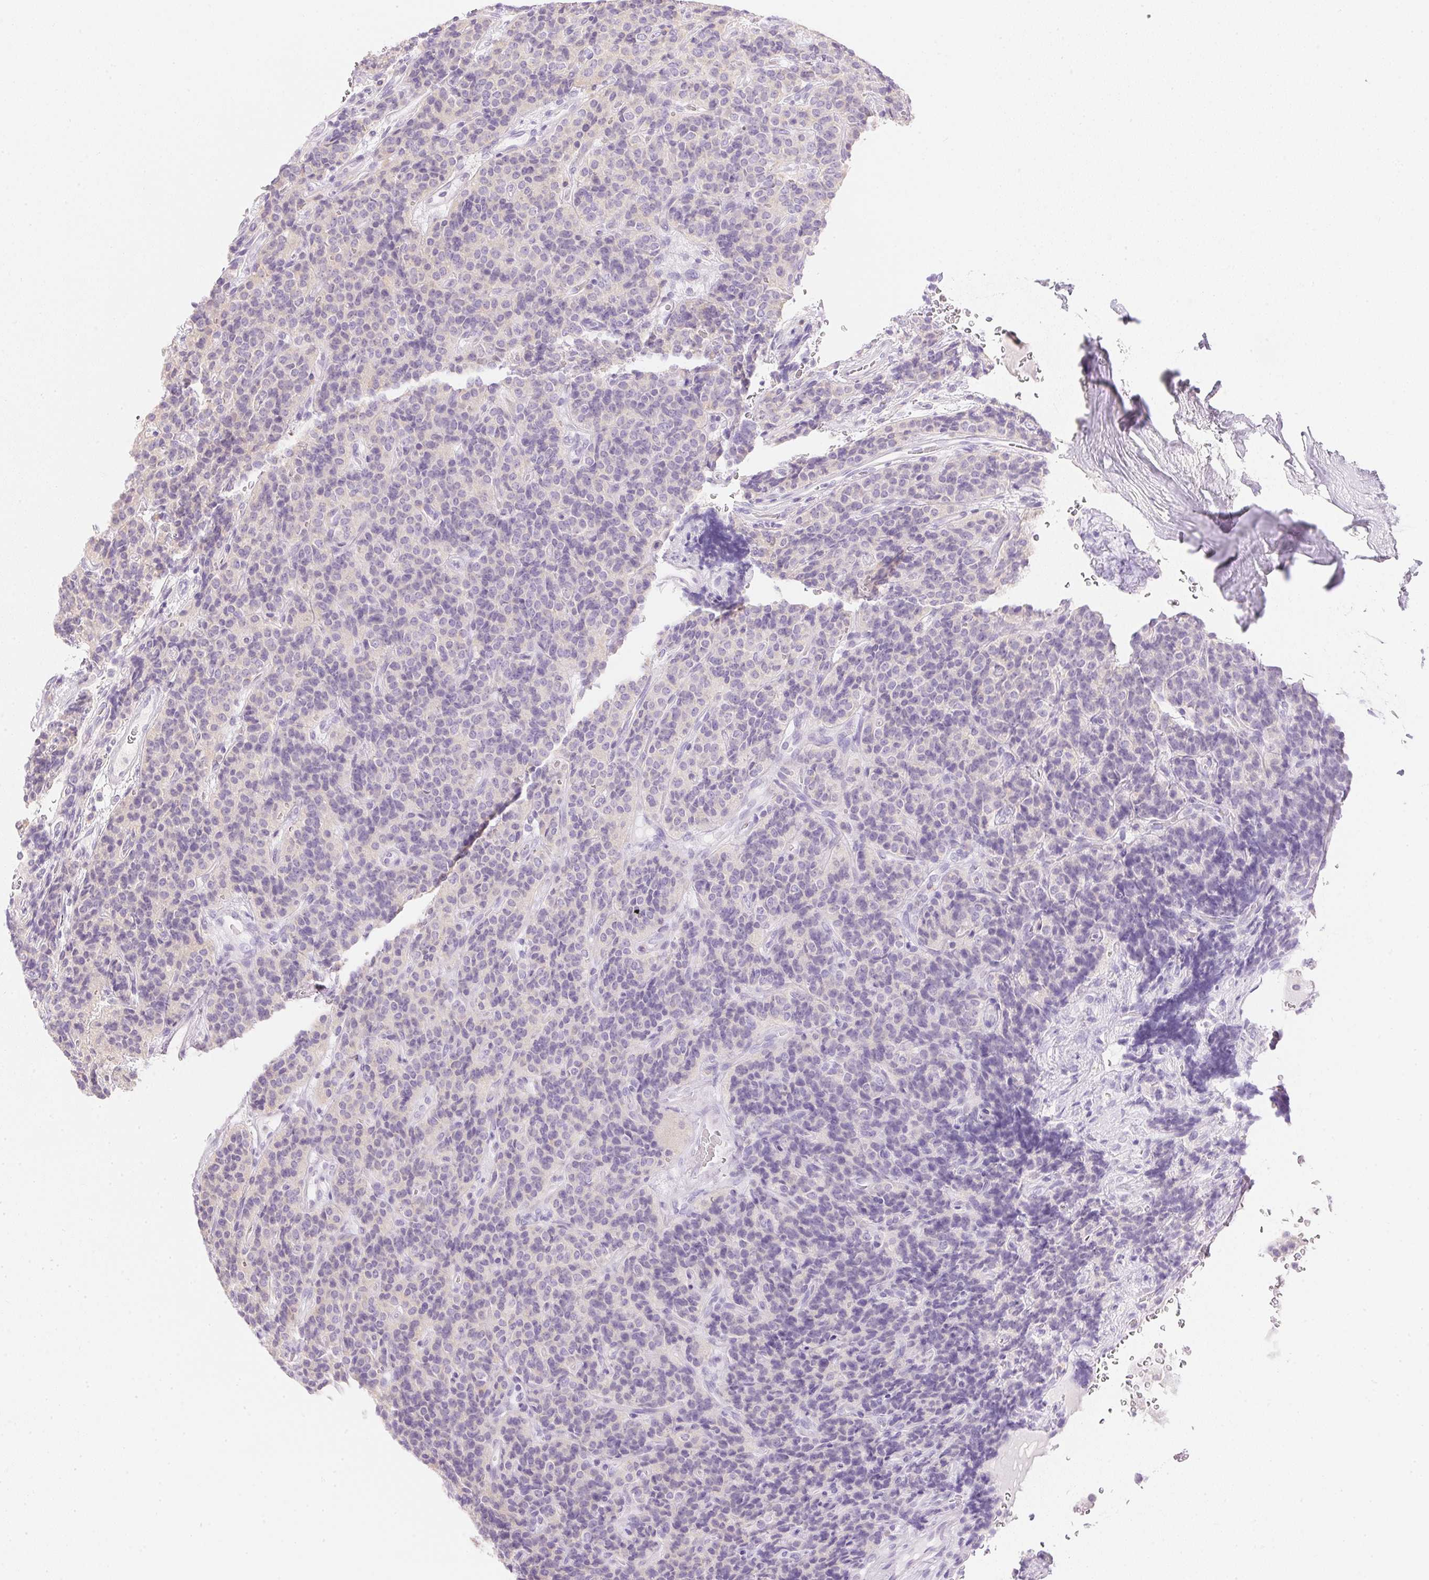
{"staining": {"intensity": "negative", "quantity": "none", "location": "none"}, "tissue": "carcinoid", "cell_type": "Tumor cells", "image_type": "cancer", "snomed": [{"axis": "morphology", "description": "Carcinoid, malignant, NOS"}, {"axis": "topography", "description": "Pancreas"}], "caption": "IHC of malignant carcinoid exhibits no expression in tumor cells.", "gene": "ATP6V1G3", "patient": {"sex": "male", "age": 36}}